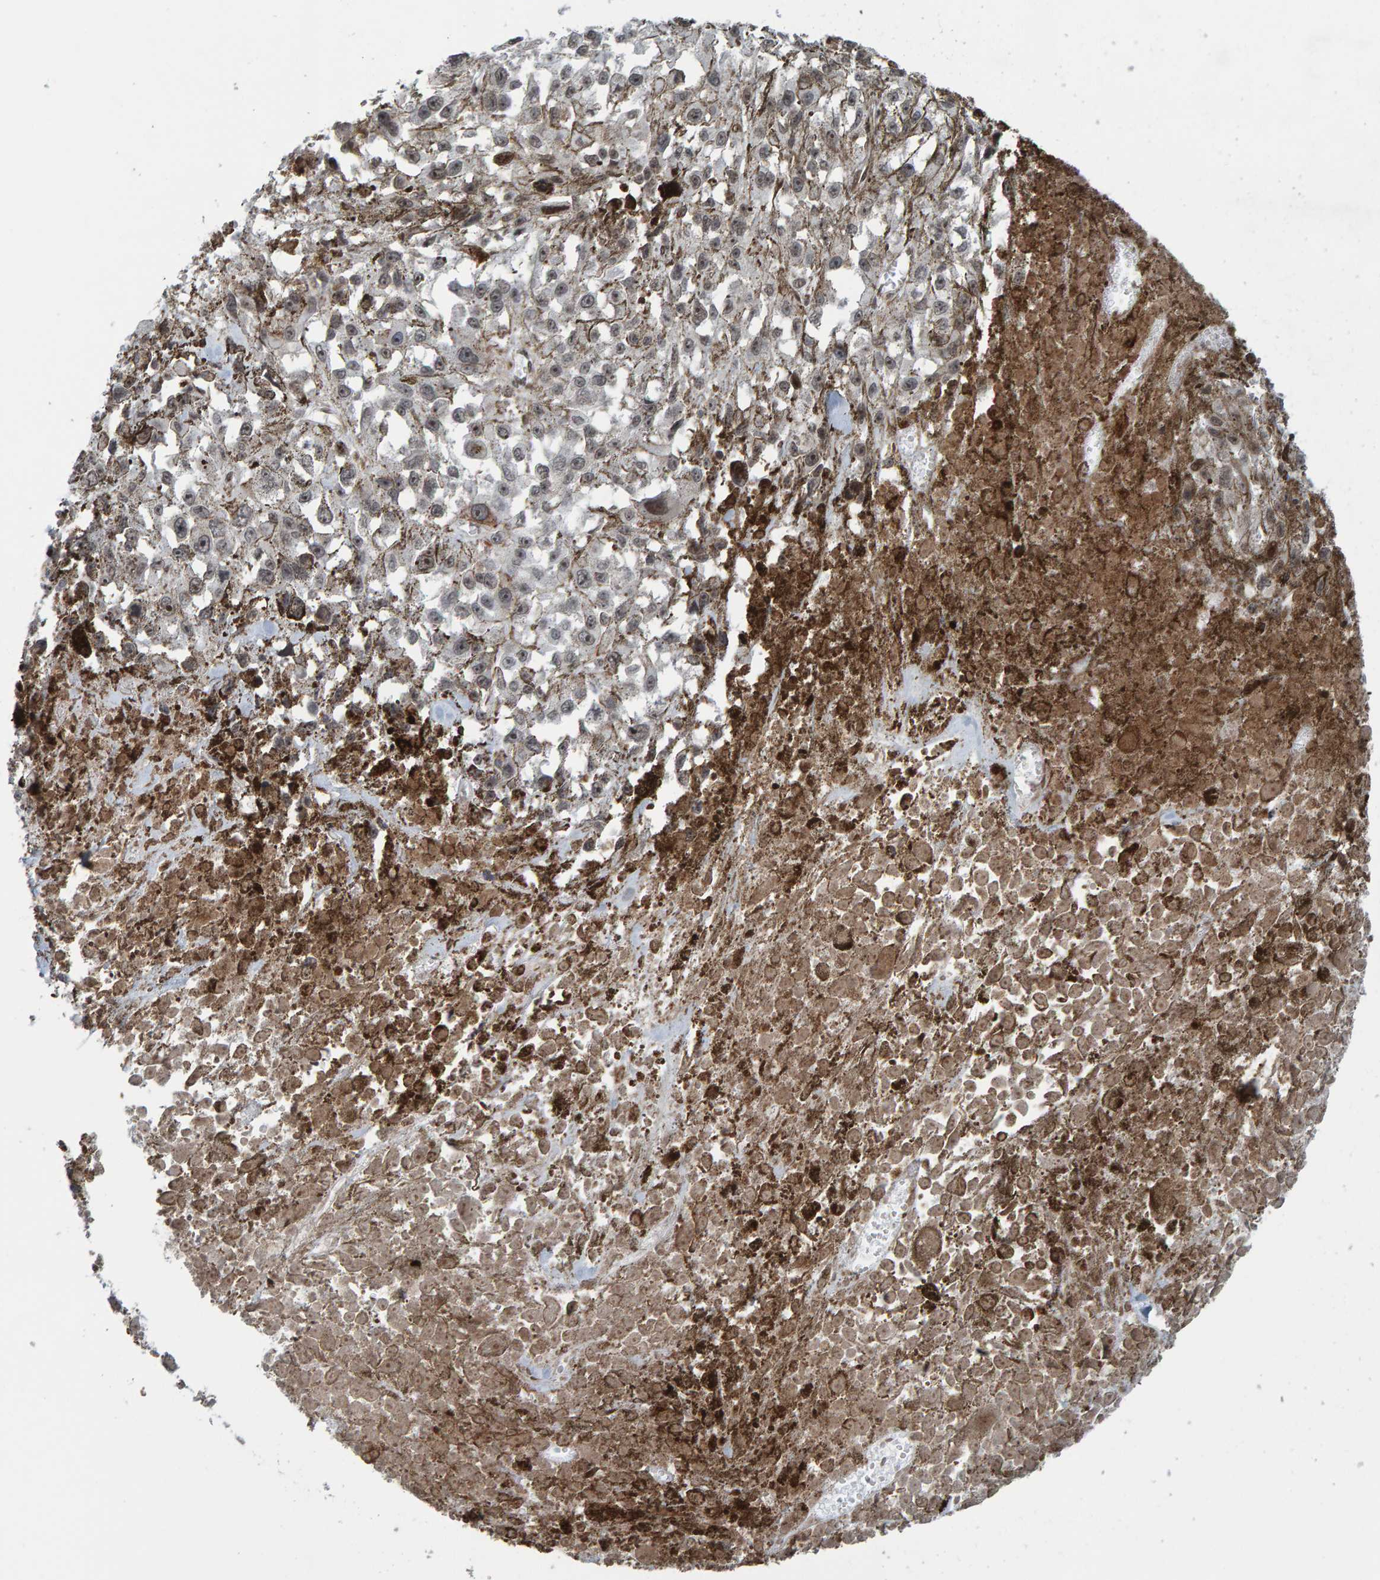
{"staining": {"intensity": "negative", "quantity": "none", "location": "none"}, "tissue": "melanoma", "cell_type": "Tumor cells", "image_type": "cancer", "snomed": [{"axis": "morphology", "description": "Malignant melanoma, Metastatic site"}, {"axis": "topography", "description": "Lymph node"}], "caption": "Immunohistochemical staining of malignant melanoma (metastatic site) displays no significant staining in tumor cells.", "gene": "ZNF366", "patient": {"sex": "male", "age": 59}}